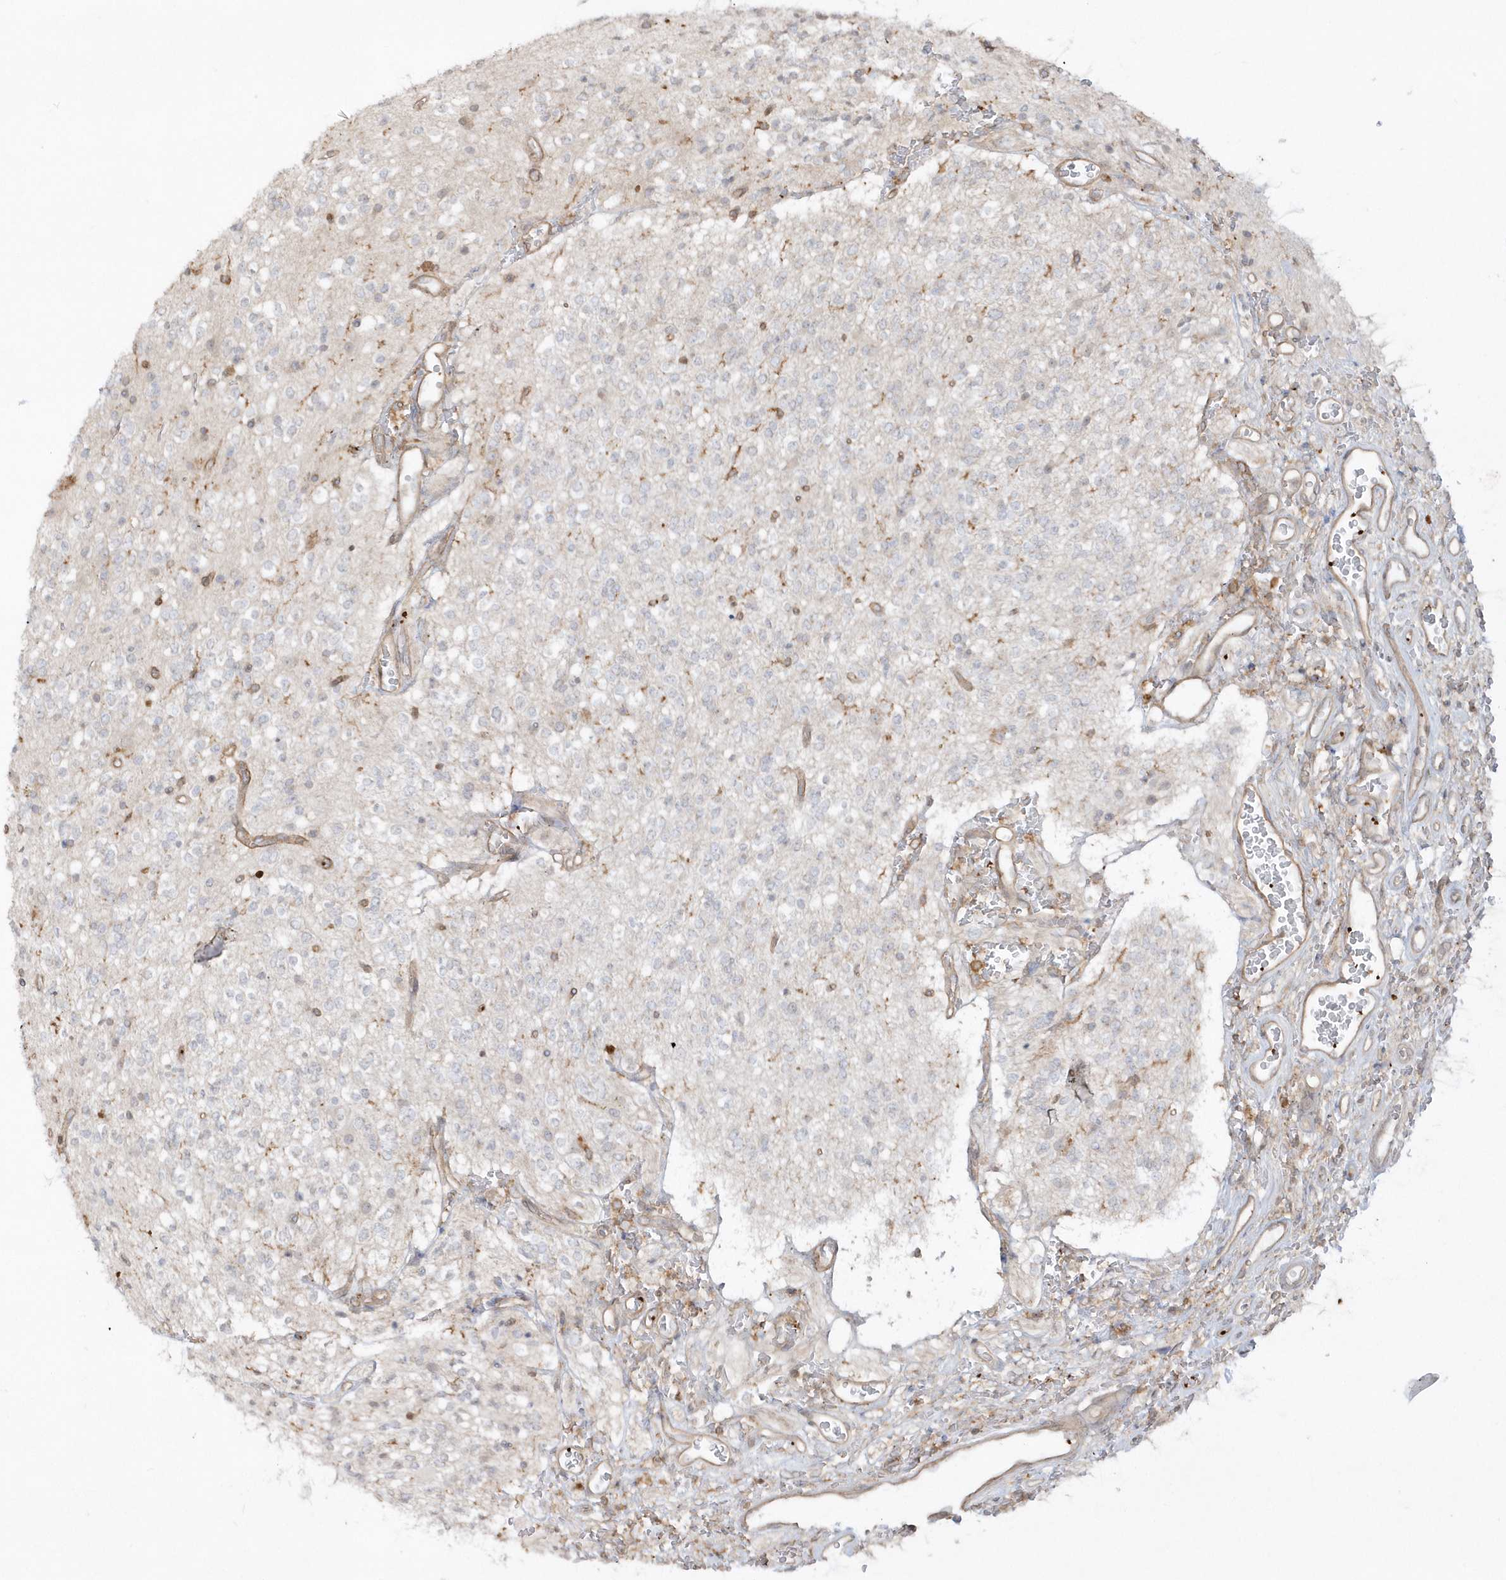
{"staining": {"intensity": "negative", "quantity": "none", "location": "none"}, "tissue": "glioma", "cell_type": "Tumor cells", "image_type": "cancer", "snomed": [{"axis": "morphology", "description": "Glioma, malignant, High grade"}, {"axis": "topography", "description": "Brain"}], "caption": "Immunohistochemical staining of malignant high-grade glioma demonstrates no significant expression in tumor cells.", "gene": "BSN", "patient": {"sex": "male", "age": 34}}